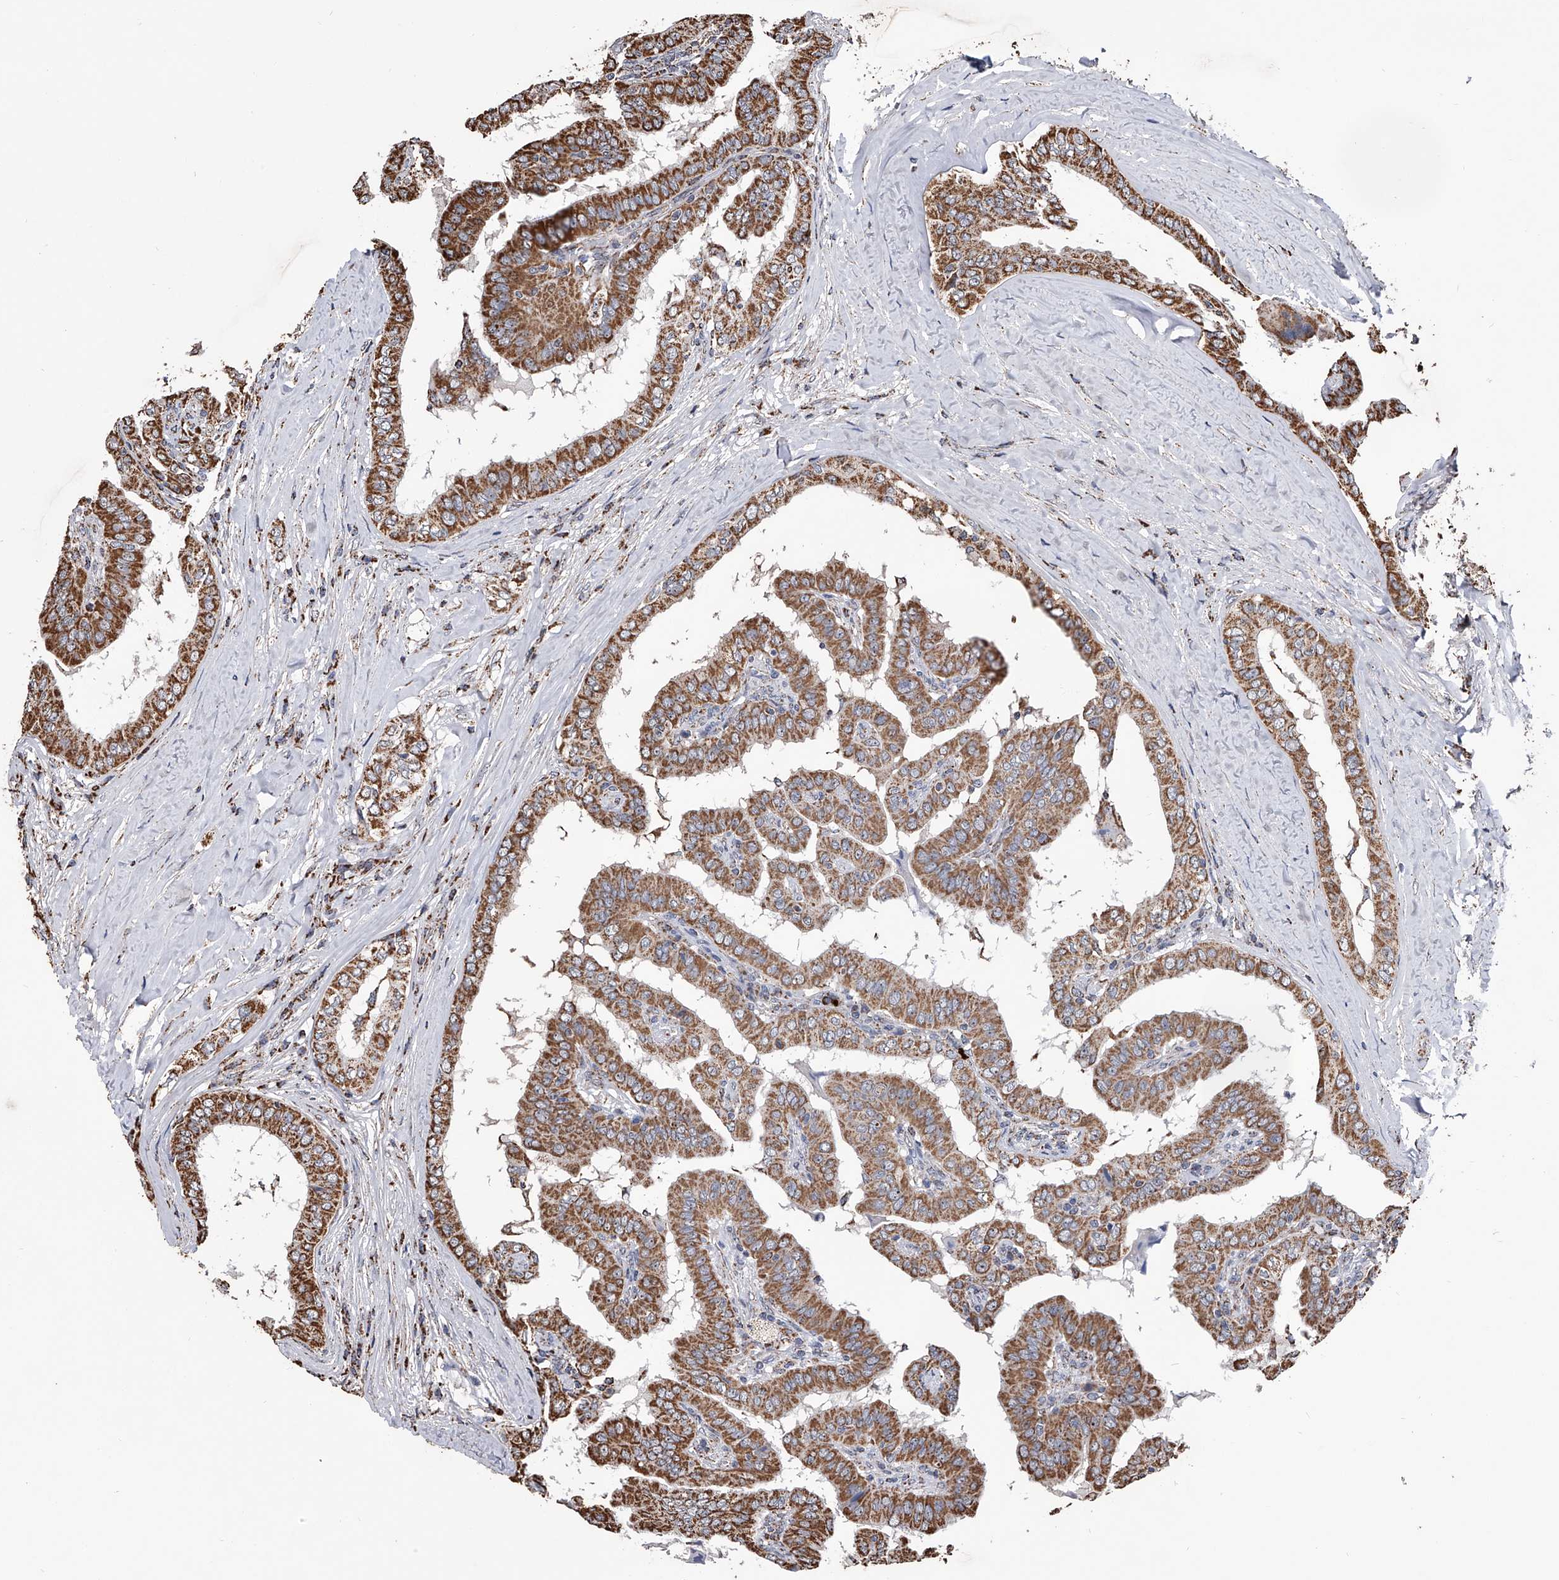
{"staining": {"intensity": "moderate", "quantity": ">75%", "location": "cytoplasmic/membranous"}, "tissue": "thyroid cancer", "cell_type": "Tumor cells", "image_type": "cancer", "snomed": [{"axis": "morphology", "description": "Papillary adenocarcinoma, NOS"}, {"axis": "topography", "description": "Thyroid gland"}], "caption": "This photomicrograph exhibits immunohistochemistry (IHC) staining of papillary adenocarcinoma (thyroid), with medium moderate cytoplasmic/membranous expression in about >75% of tumor cells.", "gene": "SMPDL3A", "patient": {"sex": "male", "age": 33}}